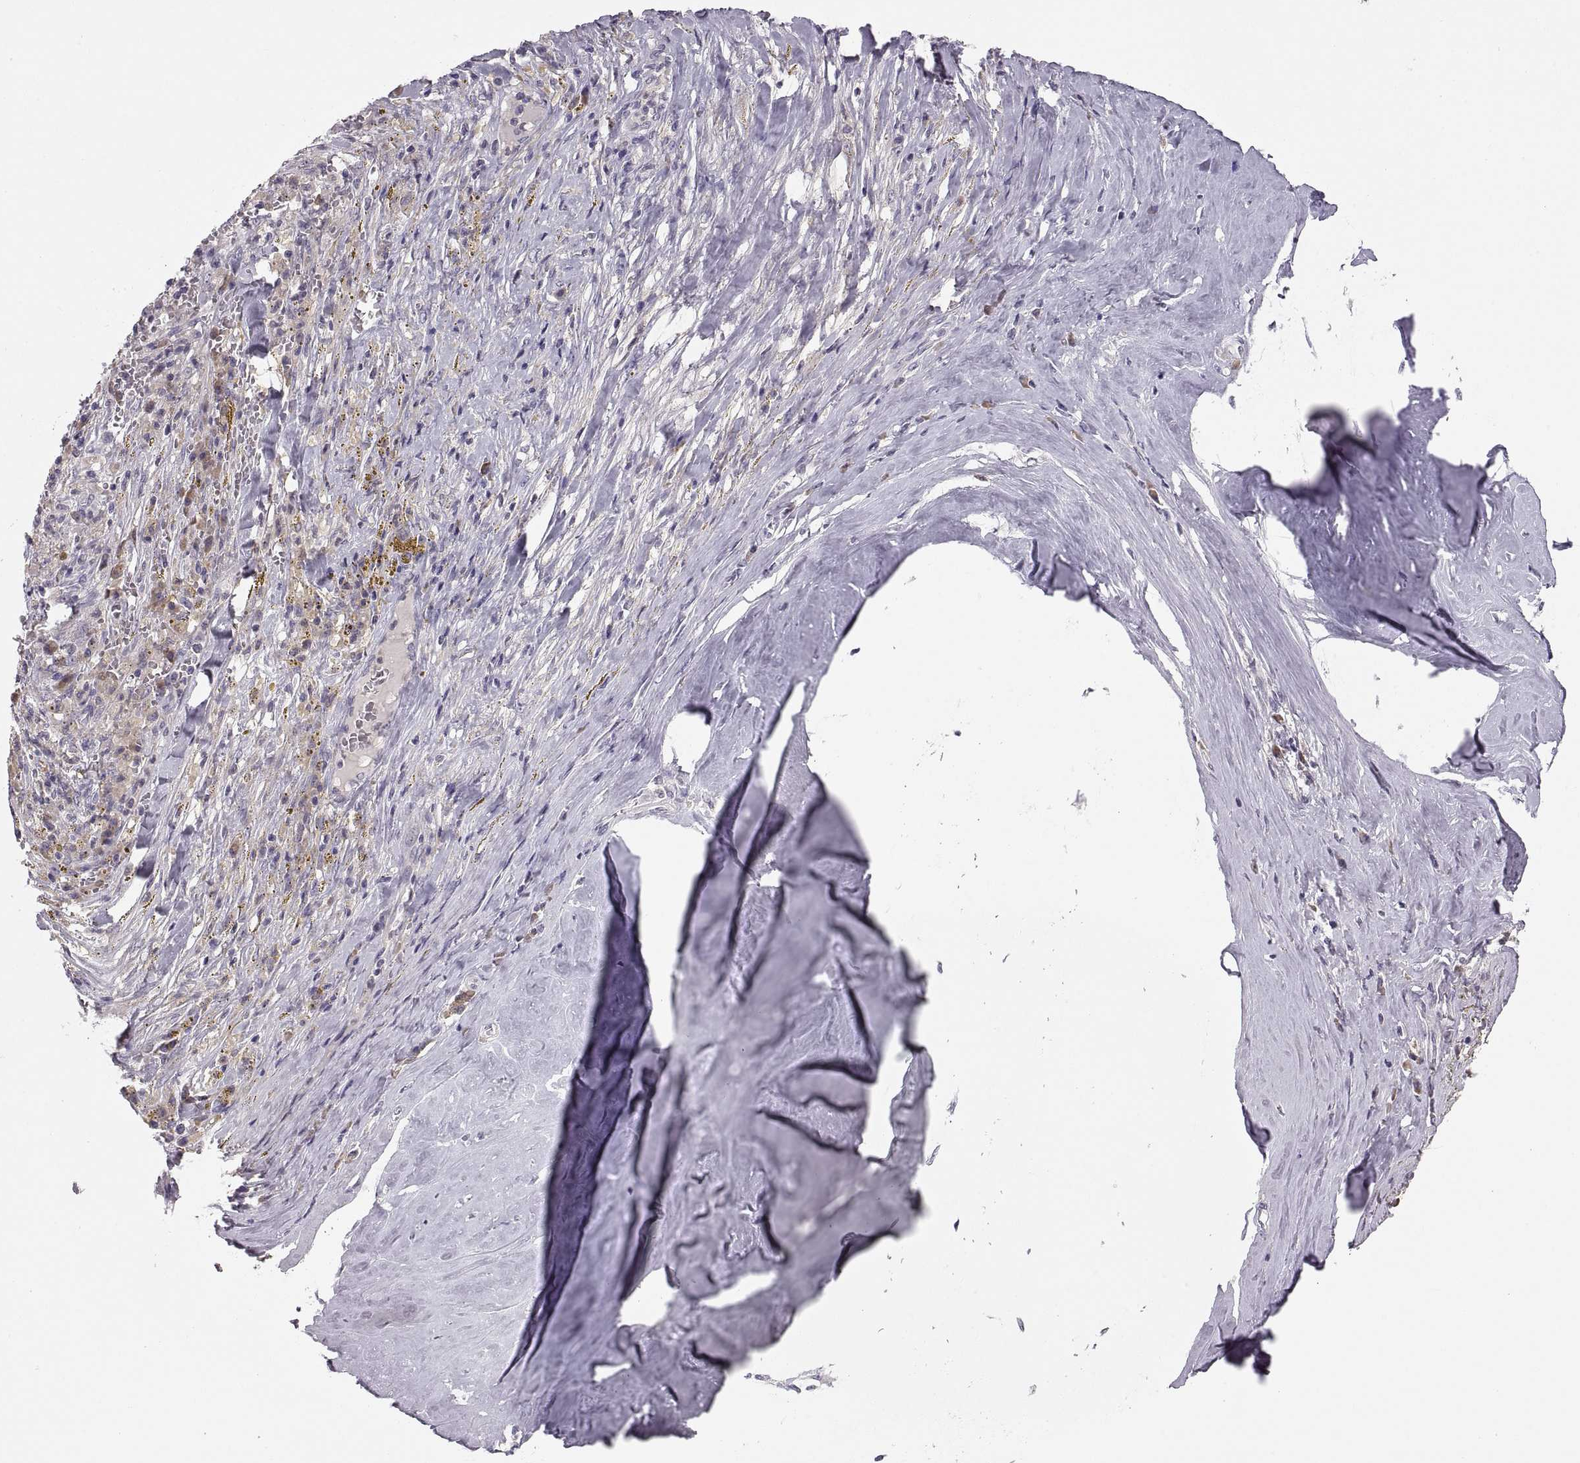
{"staining": {"intensity": "negative", "quantity": "none", "location": "none"}, "tissue": "melanoma", "cell_type": "Tumor cells", "image_type": "cancer", "snomed": [{"axis": "morphology", "description": "Malignant melanoma, NOS"}, {"axis": "topography", "description": "Skin"}], "caption": "Immunohistochemical staining of melanoma reveals no significant positivity in tumor cells.", "gene": "ADH6", "patient": {"sex": "female", "age": 91}}